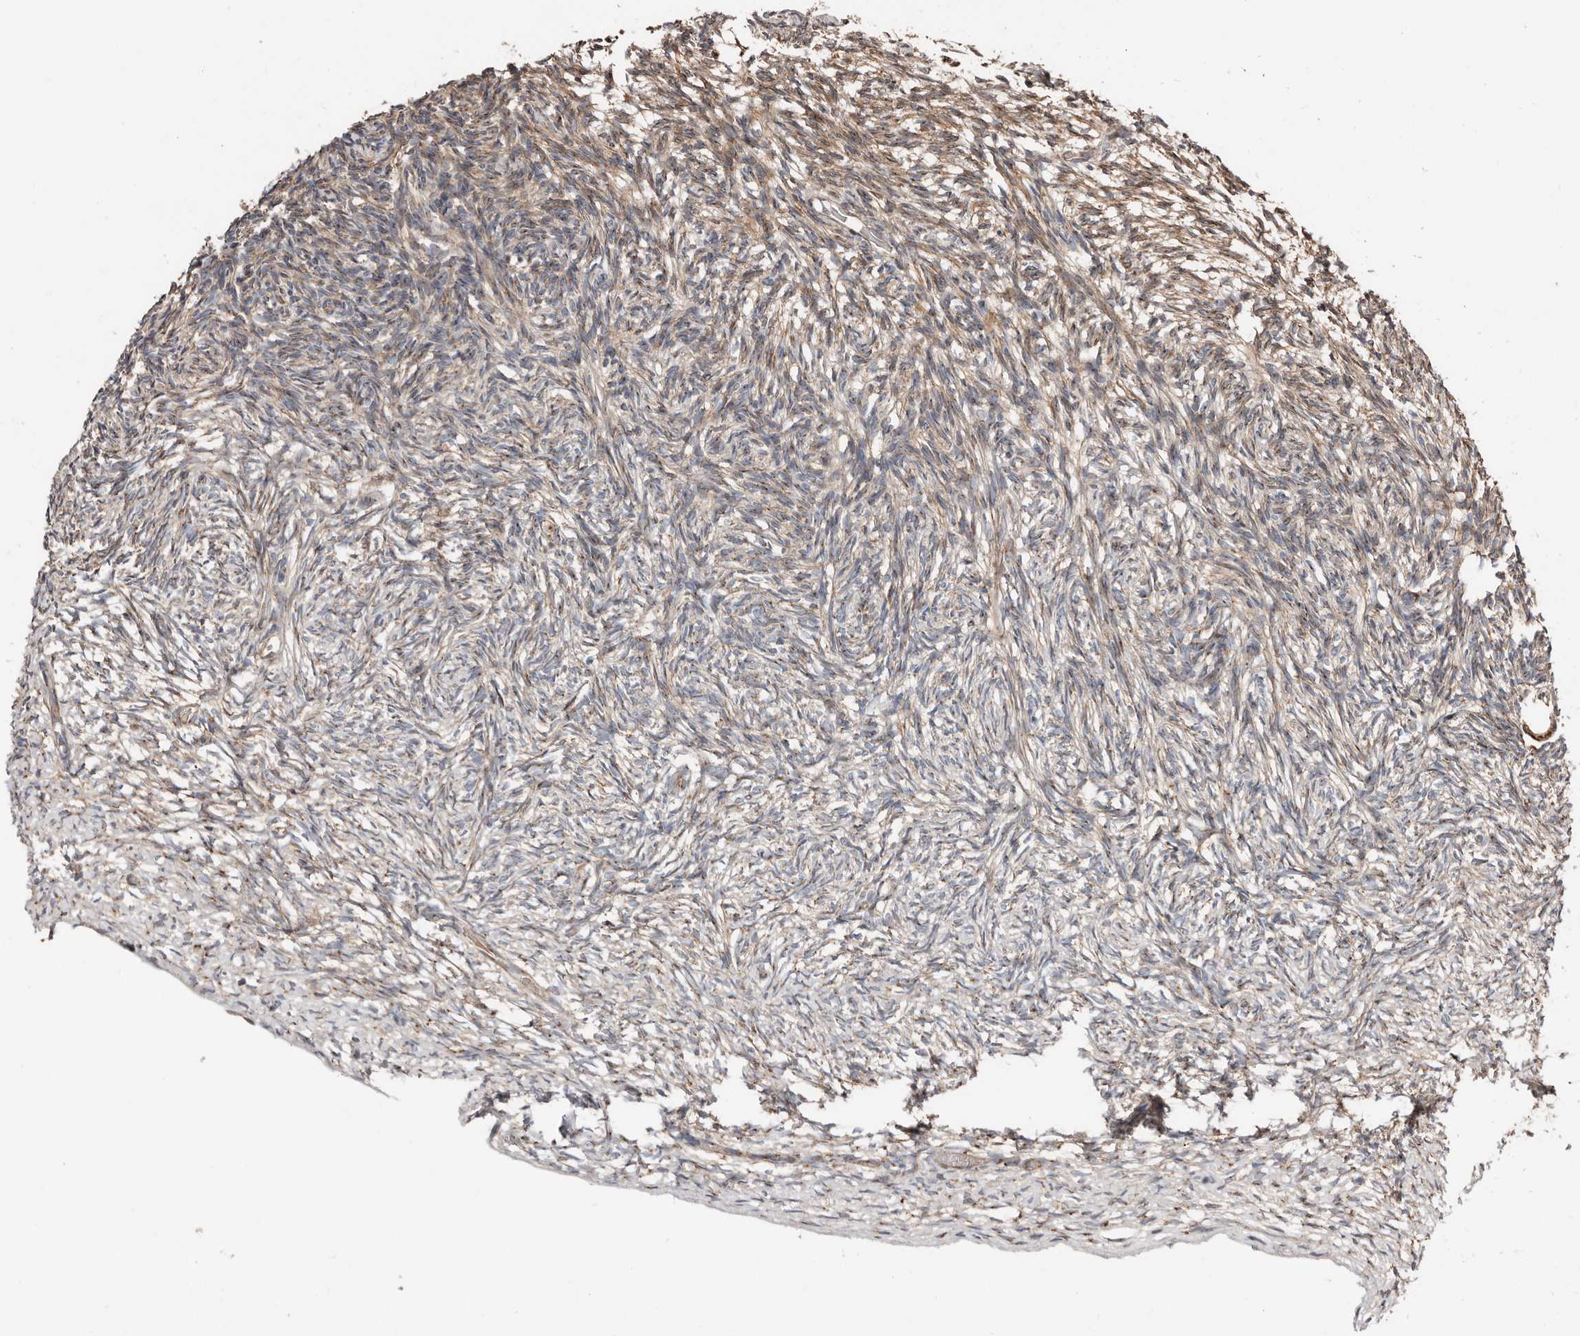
{"staining": {"intensity": "strong", "quantity": ">75%", "location": "cytoplasmic/membranous"}, "tissue": "ovary", "cell_type": "Follicle cells", "image_type": "normal", "snomed": [{"axis": "morphology", "description": "Normal tissue, NOS"}, {"axis": "topography", "description": "Ovary"}], "caption": "Immunohistochemistry (IHC) histopathology image of unremarkable ovary stained for a protein (brown), which exhibits high levels of strong cytoplasmic/membranous expression in about >75% of follicle cells.", "gene": "COG1", "patient": {"sex": "female", "age": 34}}